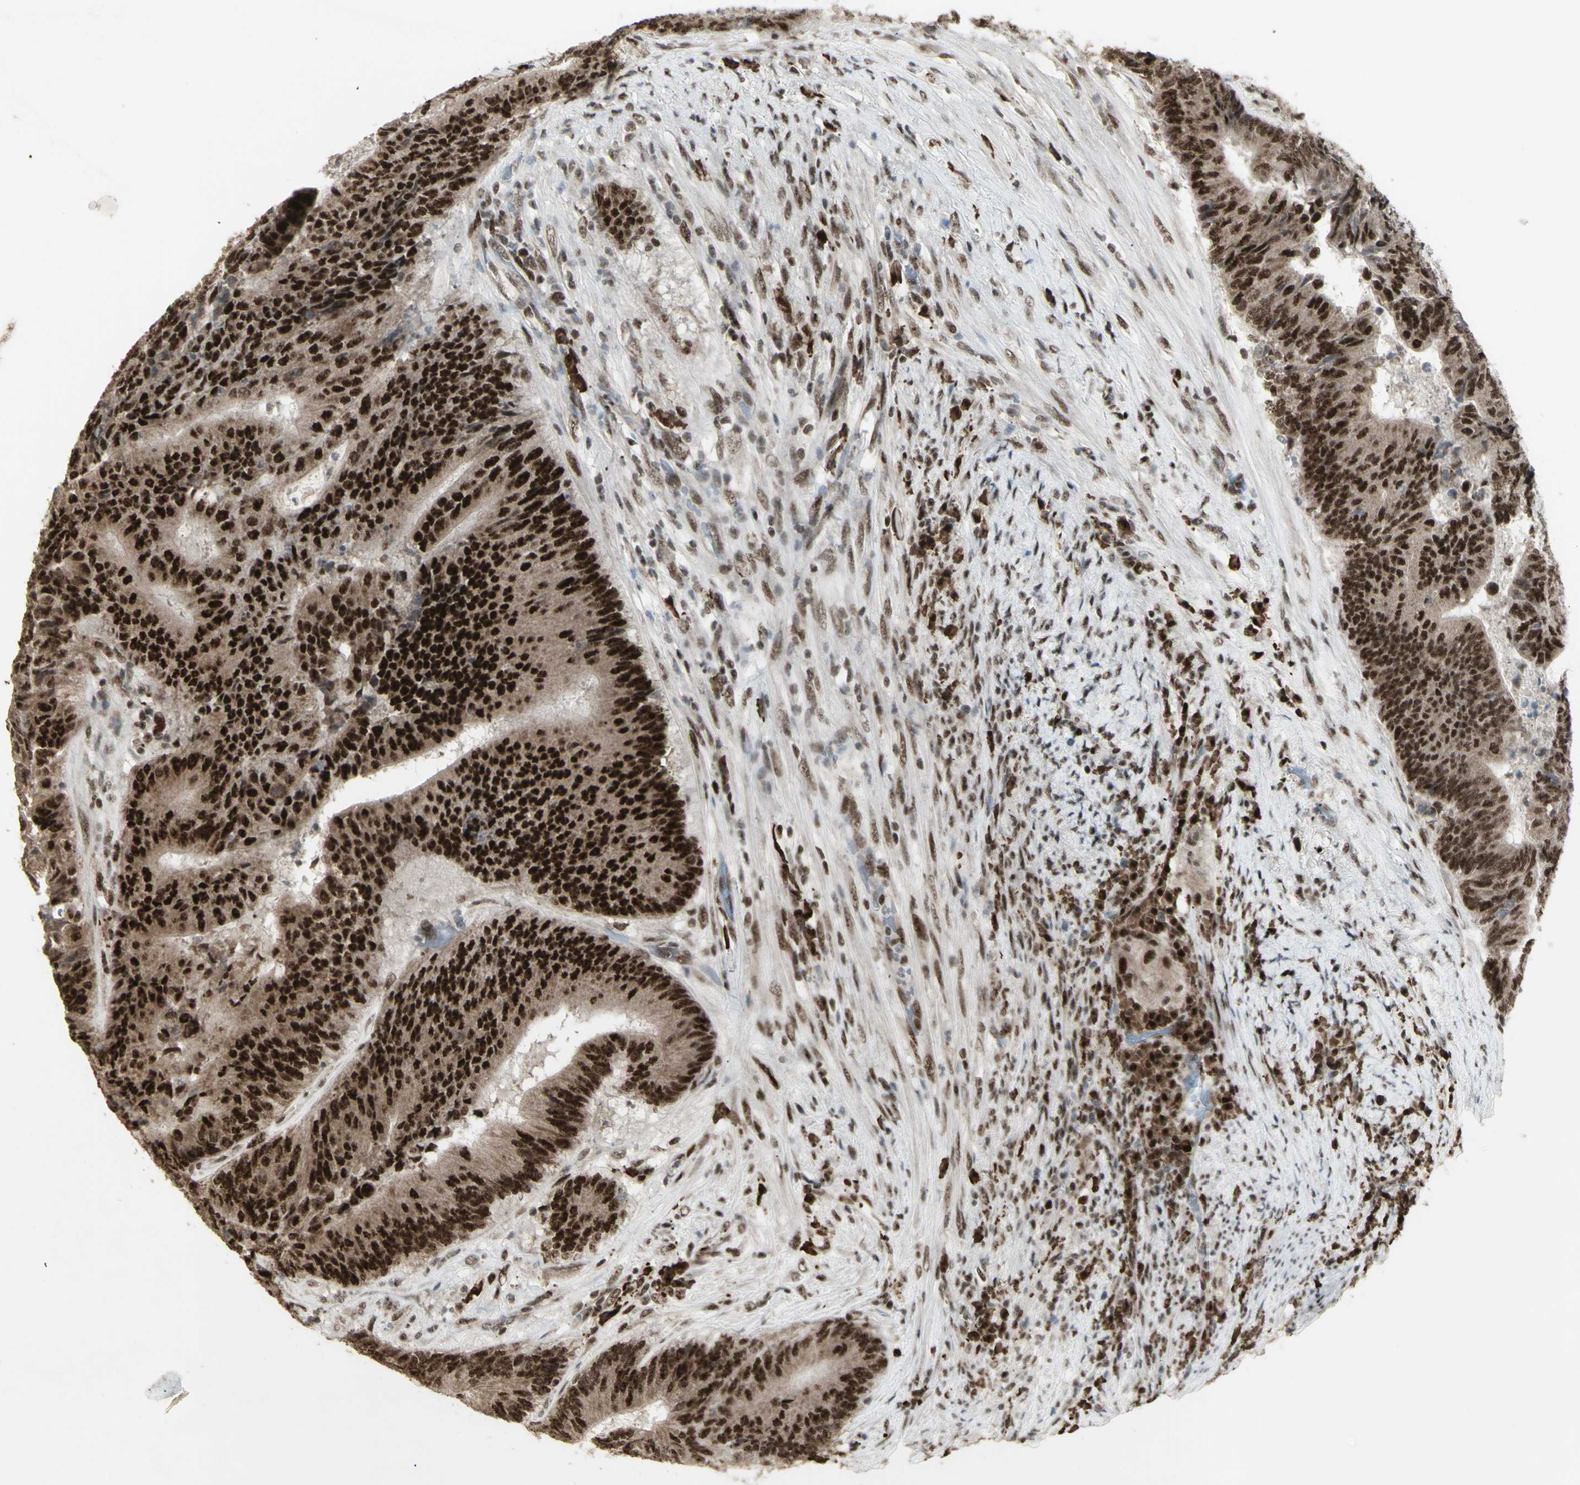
{"staining": {"intensity": "strong", "quantity": ">75%", "location": "nuclear"}, "tissue": "colorectal cancer", "cell_type": "Tumor cells", "image_type": "cancer", "snomed": [{"axis": "morphology", "description": "Adenocarcinoma, NOS"}, {"axis": "topography", "description": "Rectum"}], "caption": "Immunohistochemical staining of human colorectal adenocarcinoma reveals high levels of strong nuclear protein staining in about >75% of tumor cells.", "gene": "CCNT1", "patient": {"sex": "male", "age": 72}}